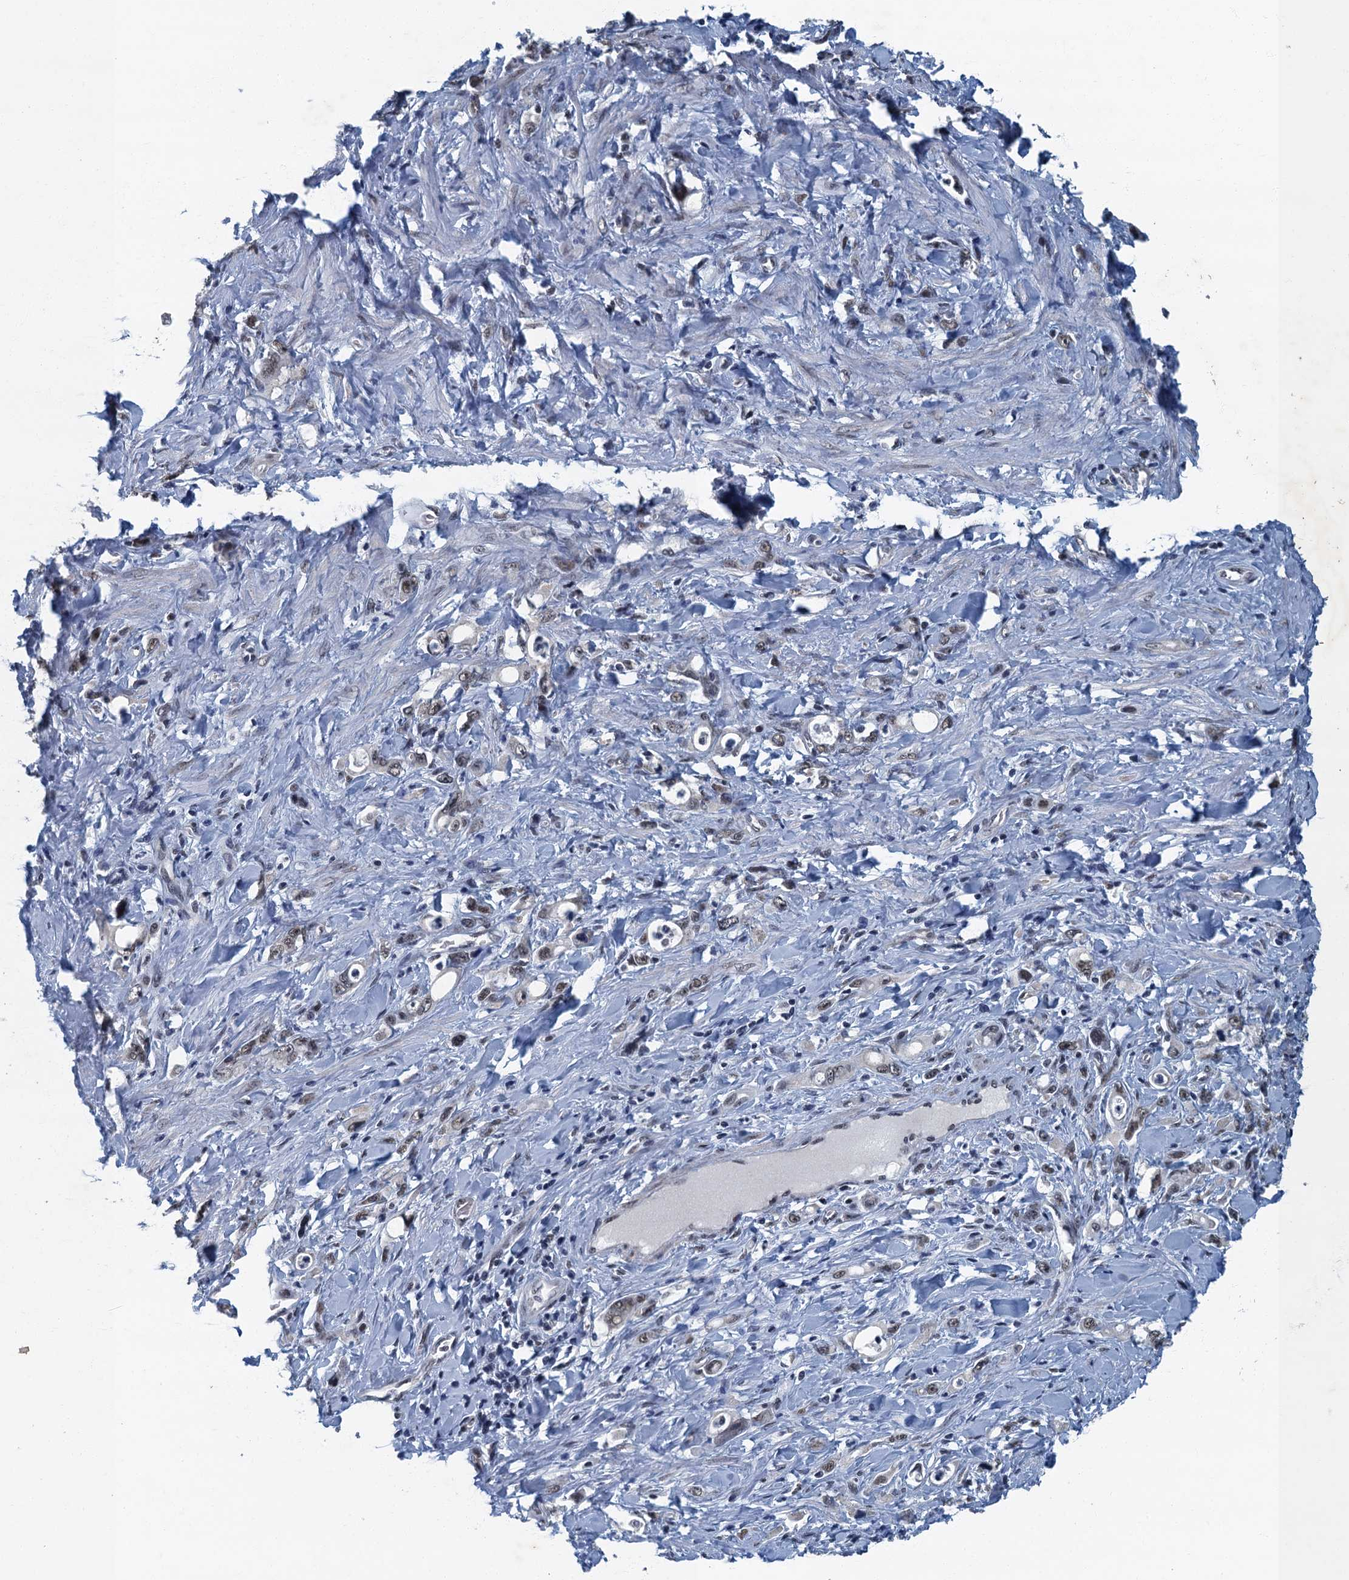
{"staining": {"intensity": "moderate", "quantity": ">75%", "location": "nuclear"}, "tissue": "stomach cancer", "cell_type": "Tumor cells", "image_type": "cancer", "snomed": [{"axis": "morphology", "description": "Adenocarcinoma, NOS"}, {"axis": "topography", "description": "Stomach, lower"}], "caption": "High-magnification brightfield microscopy of stomach adenocarcinoma stained with DAB (3,3'-diaminobenzidine) (brown) and counterstained with hematoxylin (blue). tumor cells exhibit moderate nuclear positivity is identified in about>75% of cells.", "gene": "GADL1", "patient": {"sex": "female", "age": 43}}